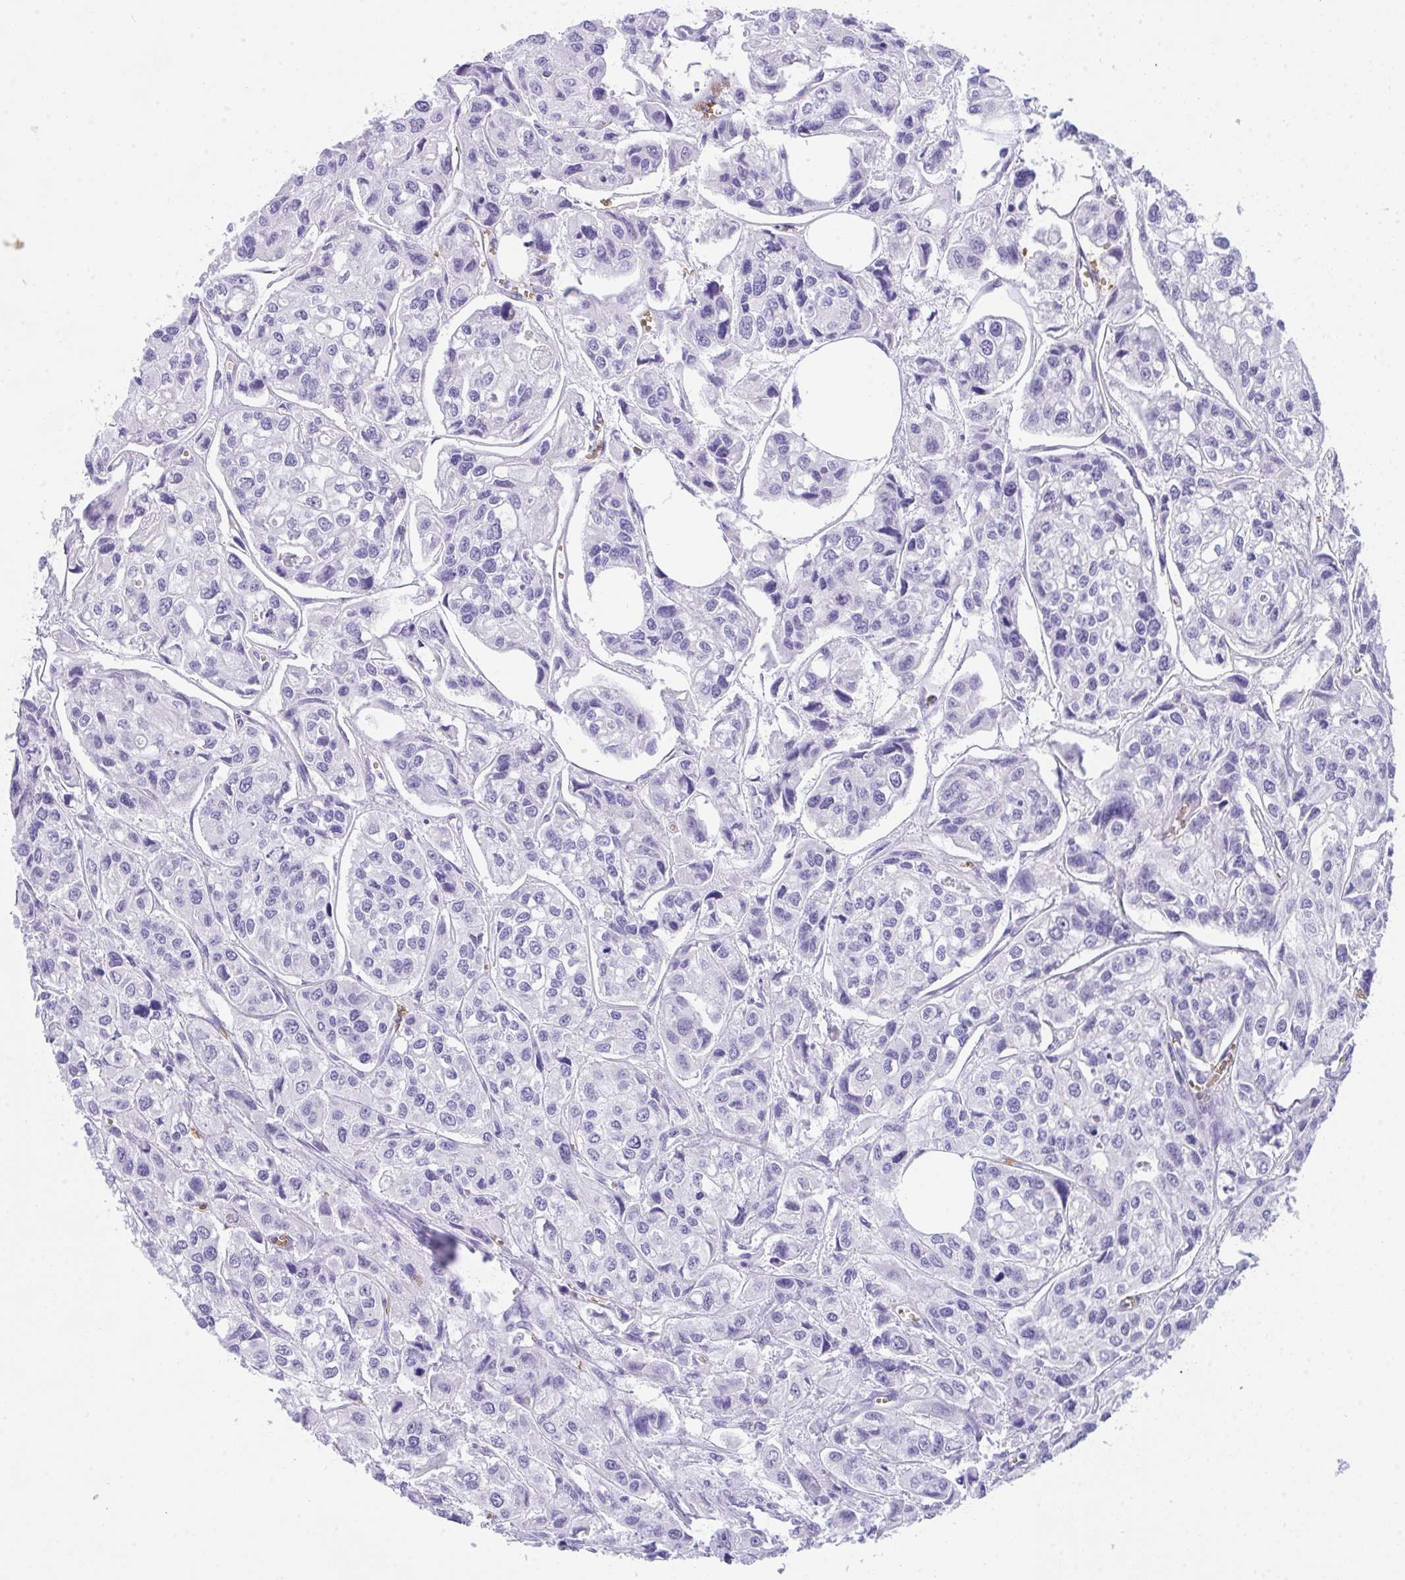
{"staining": {"intensity": "negative", "quantity": "none", "location": "none"}, "tissue": "urothelial cancer", "cell_type": "Tumor cells", "image_type": "cancer", "snomed": [{"axis": "morphology", "description": "Urothelial carcinoma, High grade"}, {"axis": "topography", "description": "Urinary bladder"}], "caption": "This histopathology image is of urothelial cancer stained with immunohistochemistry to label a protein in brown with the nuclei are counter-stained blue. There is no positivity in tumor cells.", "gene": "ANK1", "patient": {"sex": "male", "age": 67}}